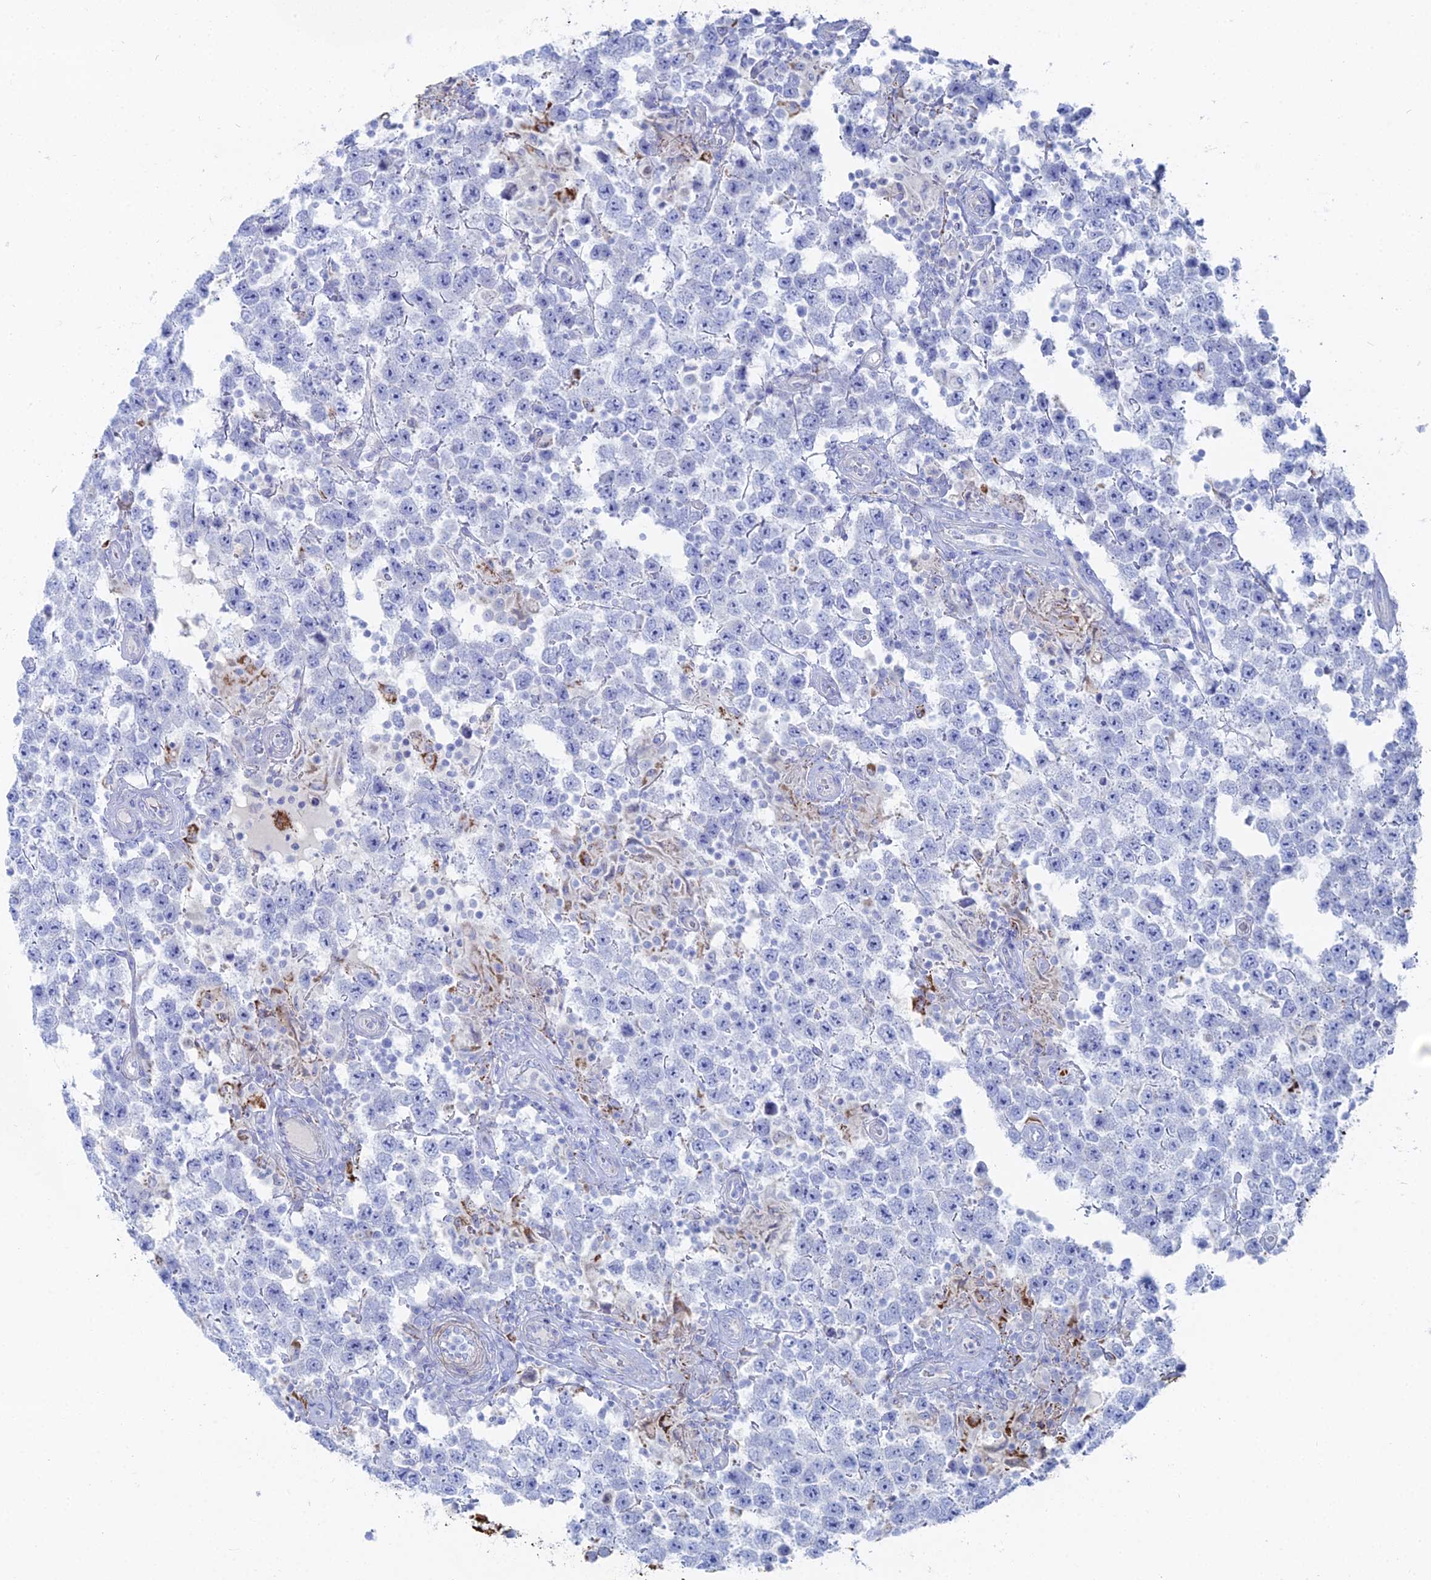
{"staining": {"intensity": "negative", "quantity": "none", "location": "none"}, "tissue": "testis cancer", "cell_type": "Tumor cells", "image_type": "cancer", "snomed": [{"axis": "morphology", "description": "Normal tissue, NOS"}, {"axis": "morphology", "description": "Urothelial carcinoma, High grade"}, {"axis": "morphology", "description": "Seminoma, NOS"}, {"axis": "morphology", "description": "Carcinoma, Embryonal, NOS"}, {"axis": "topography", "description": "Urinary bladder"}, {"axis": "topography", "description": "Testis"}], "caption": "Immunohistochemistry (IHC) image of human embryonal carcinoma (testis) stained for a protein (brown), which demonstrates no positivity in tumor cells. (DAB immunohistochemistry, high magnification).", "gene": "DHX34", "patient": {"sex": "male", "age": 41}}